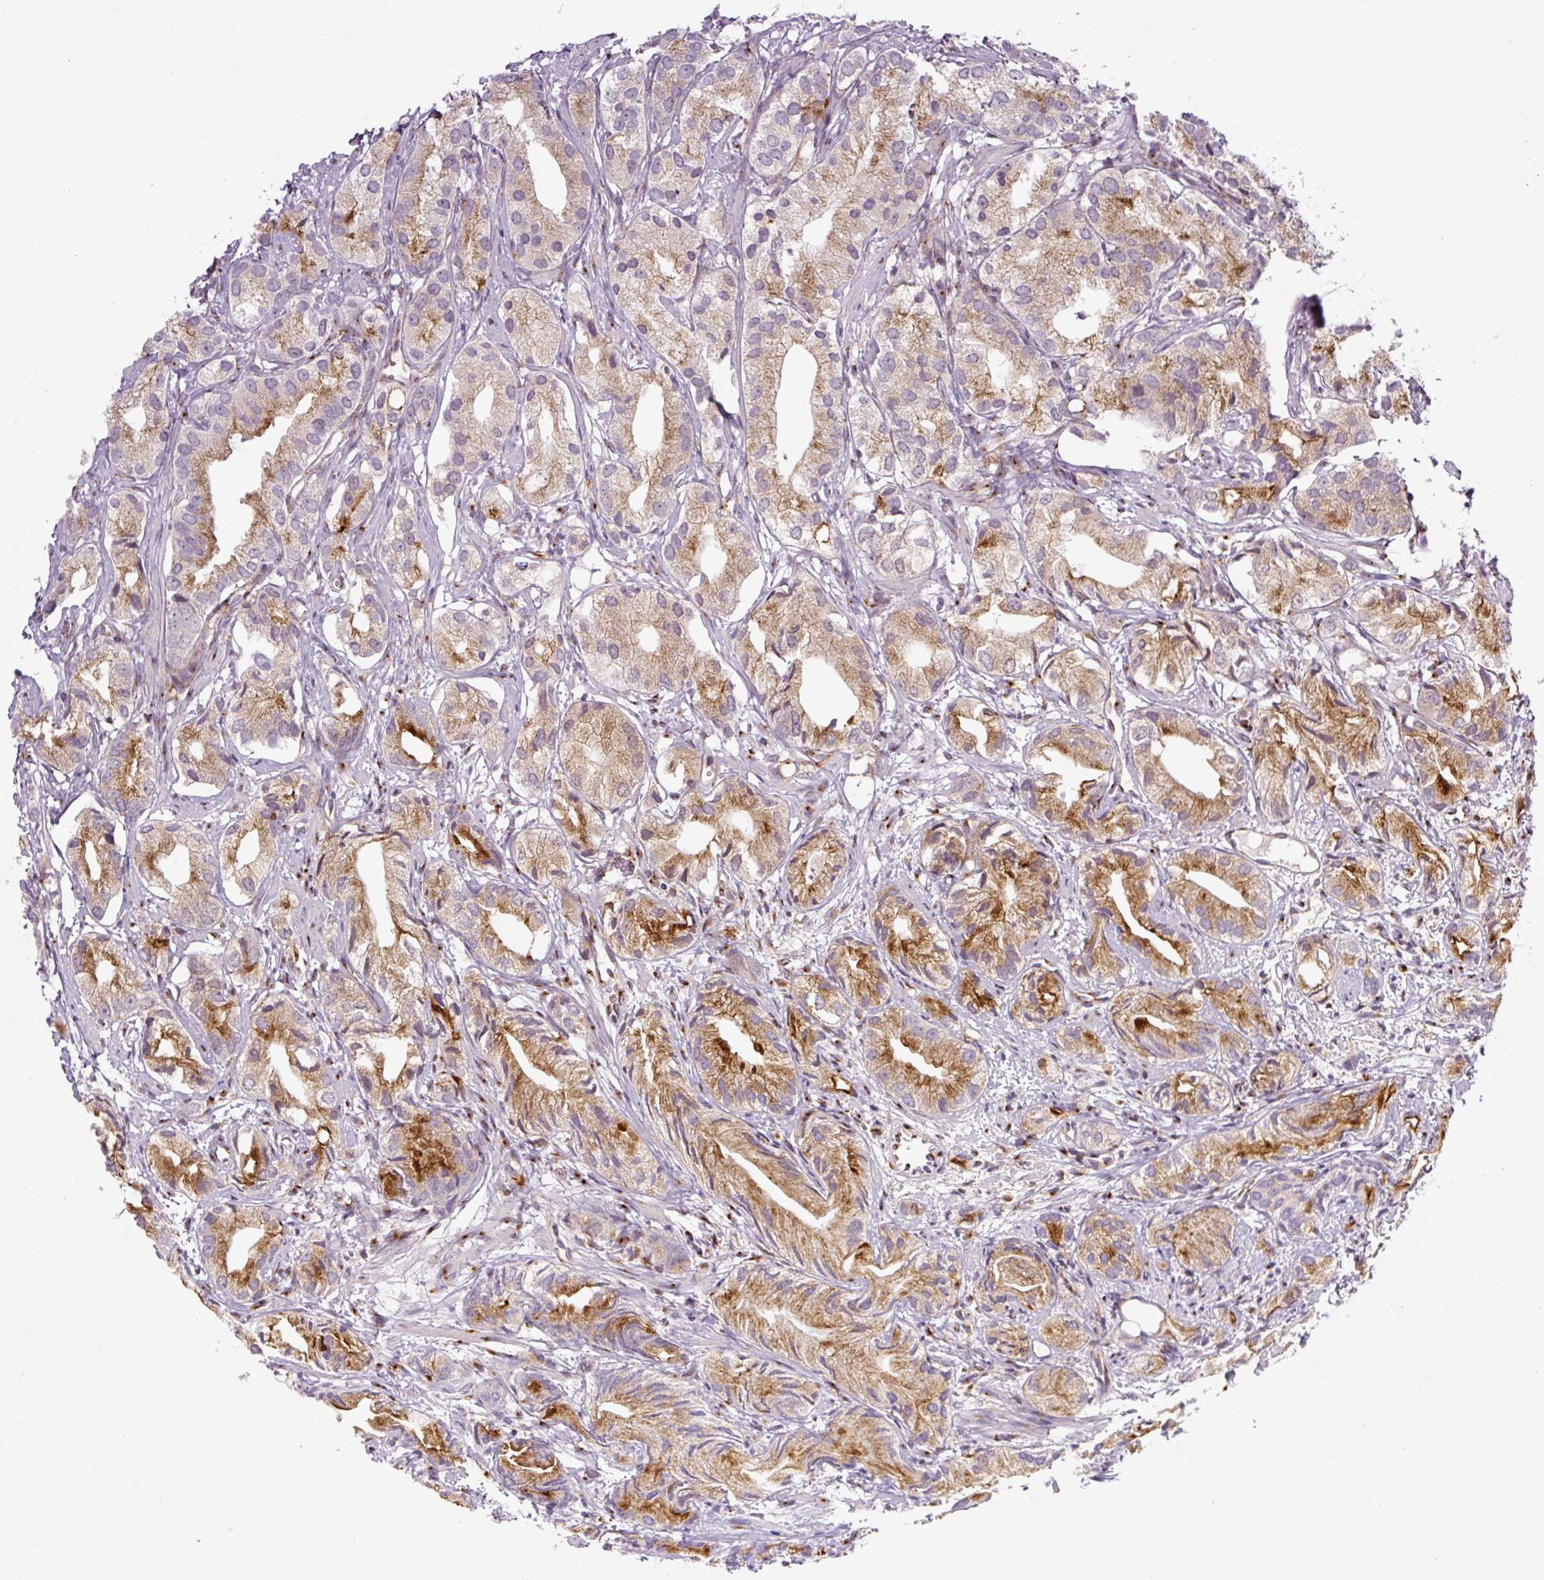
{"staining": {"intensity": "moderate", "quantity": ">75%", "location": "cytoplasmic/membranous"}, "tissue": "prostate cancer", "cell_type": "Tumor cells", "image_type": "cancer", "snomed": [{"axis": "morphology", "description": "Adenocarcinoma, High grade"}, {"axis": "topography", "description": "Prostate"}], "caption": "Prostate cancer tissue reveals moderate cytoplasmic/membranous positivity in about >75% of tumor cells", "gene": "PCM1", "patient": {"sex": "male", "age": 82}}